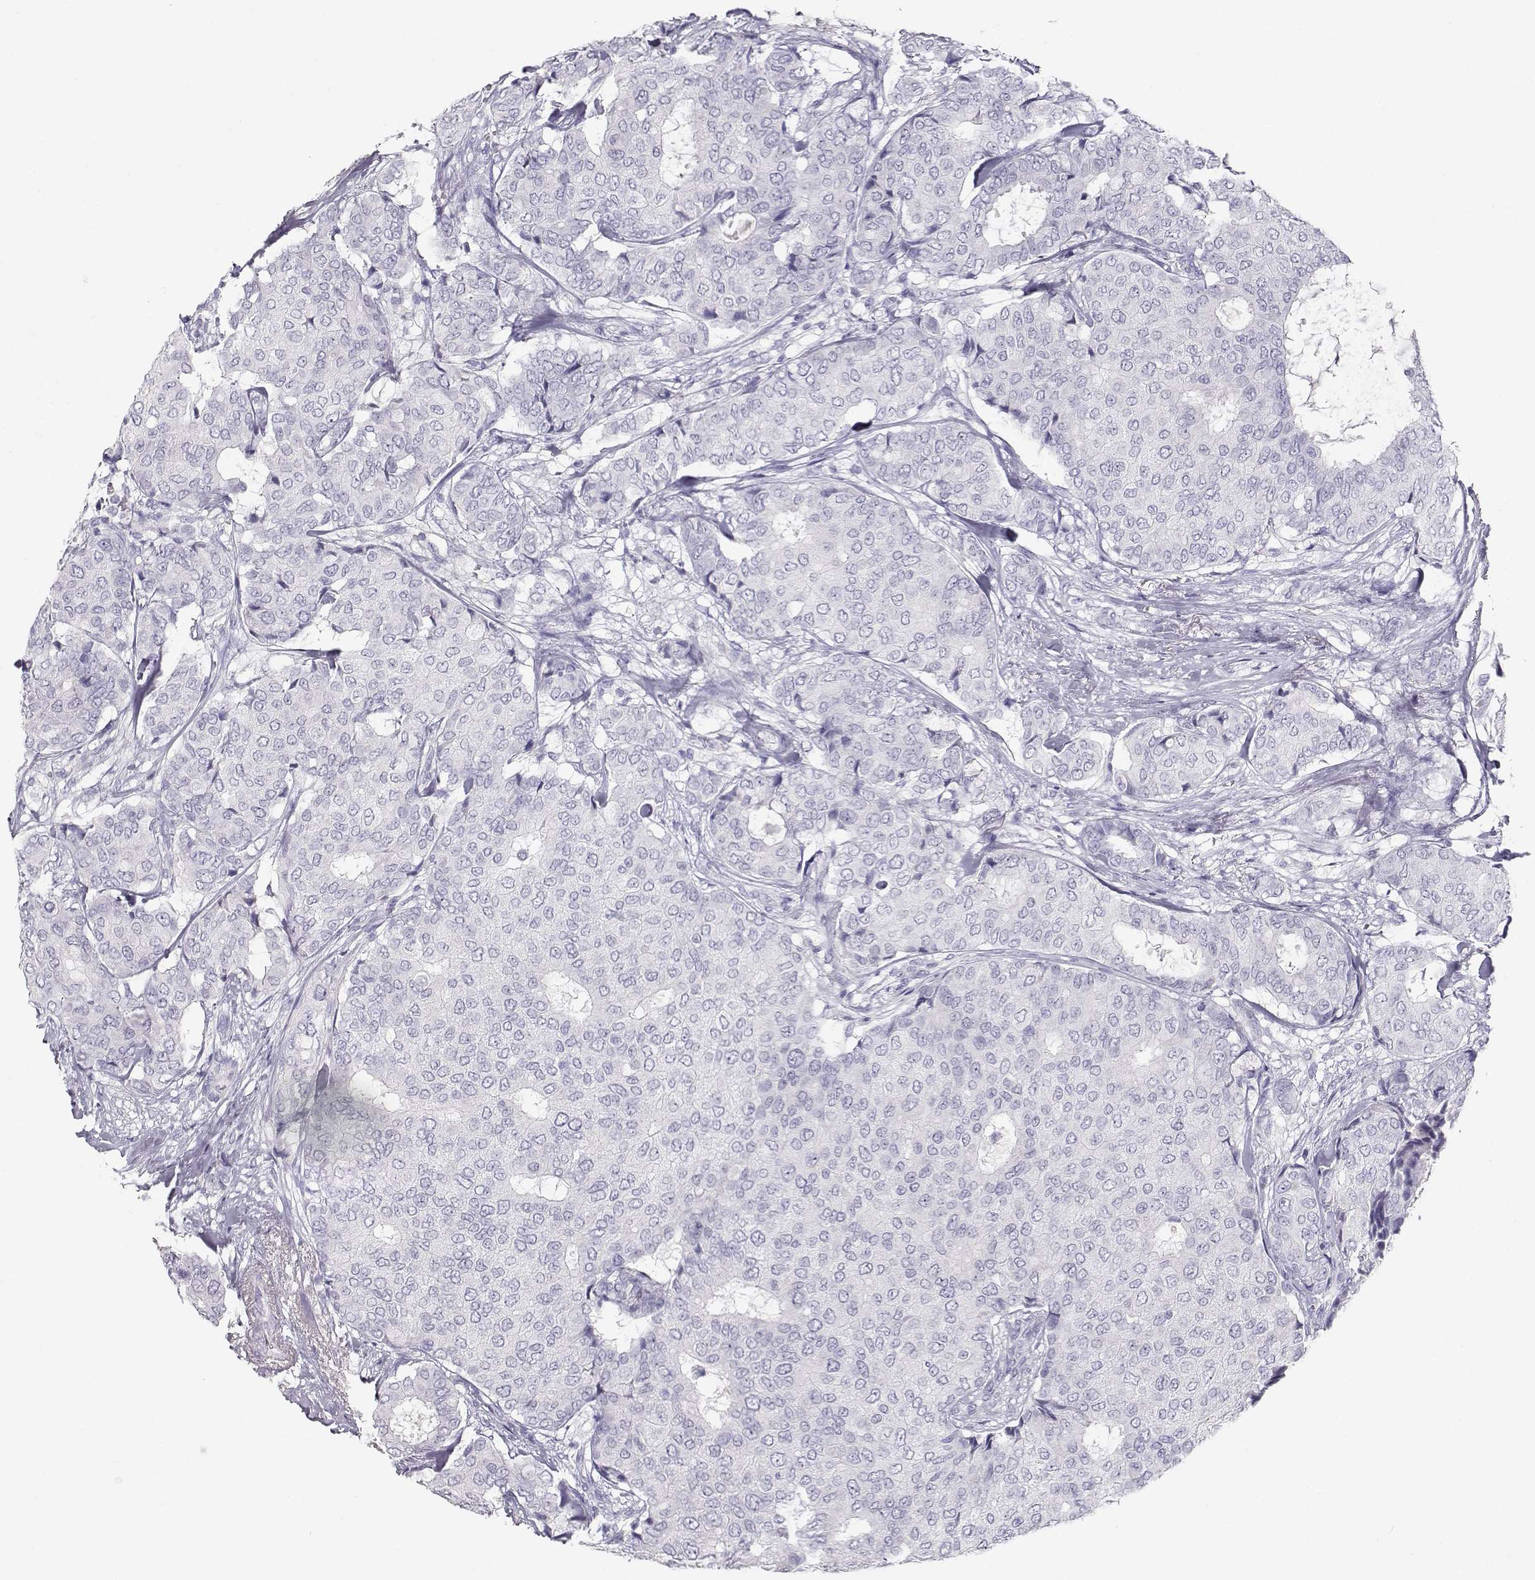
{"staining": {"intensity": "negative", "quantity": "none", "location": "none"}, "tissue": "breast cancer", "cell_type": "Tumor cells", "image_type": "cancer", "snomed": [{"axis": "morphology", "description": "Duct carcinoma"}, {"axis": "topography", "description": "Breast"}], "caption": "This is a histopathology image of IHC staining of infiltrating ductal carcinoma (breast), which shows no positivity in tumor cells. The staining is performed using DAB (3,3'-diaminobenzidine) brown chromogen with nuclei counter-stained in using hematoxylin.", "gene": "SLCO6A1", "patient": {"sex": "female", "age": 75}}